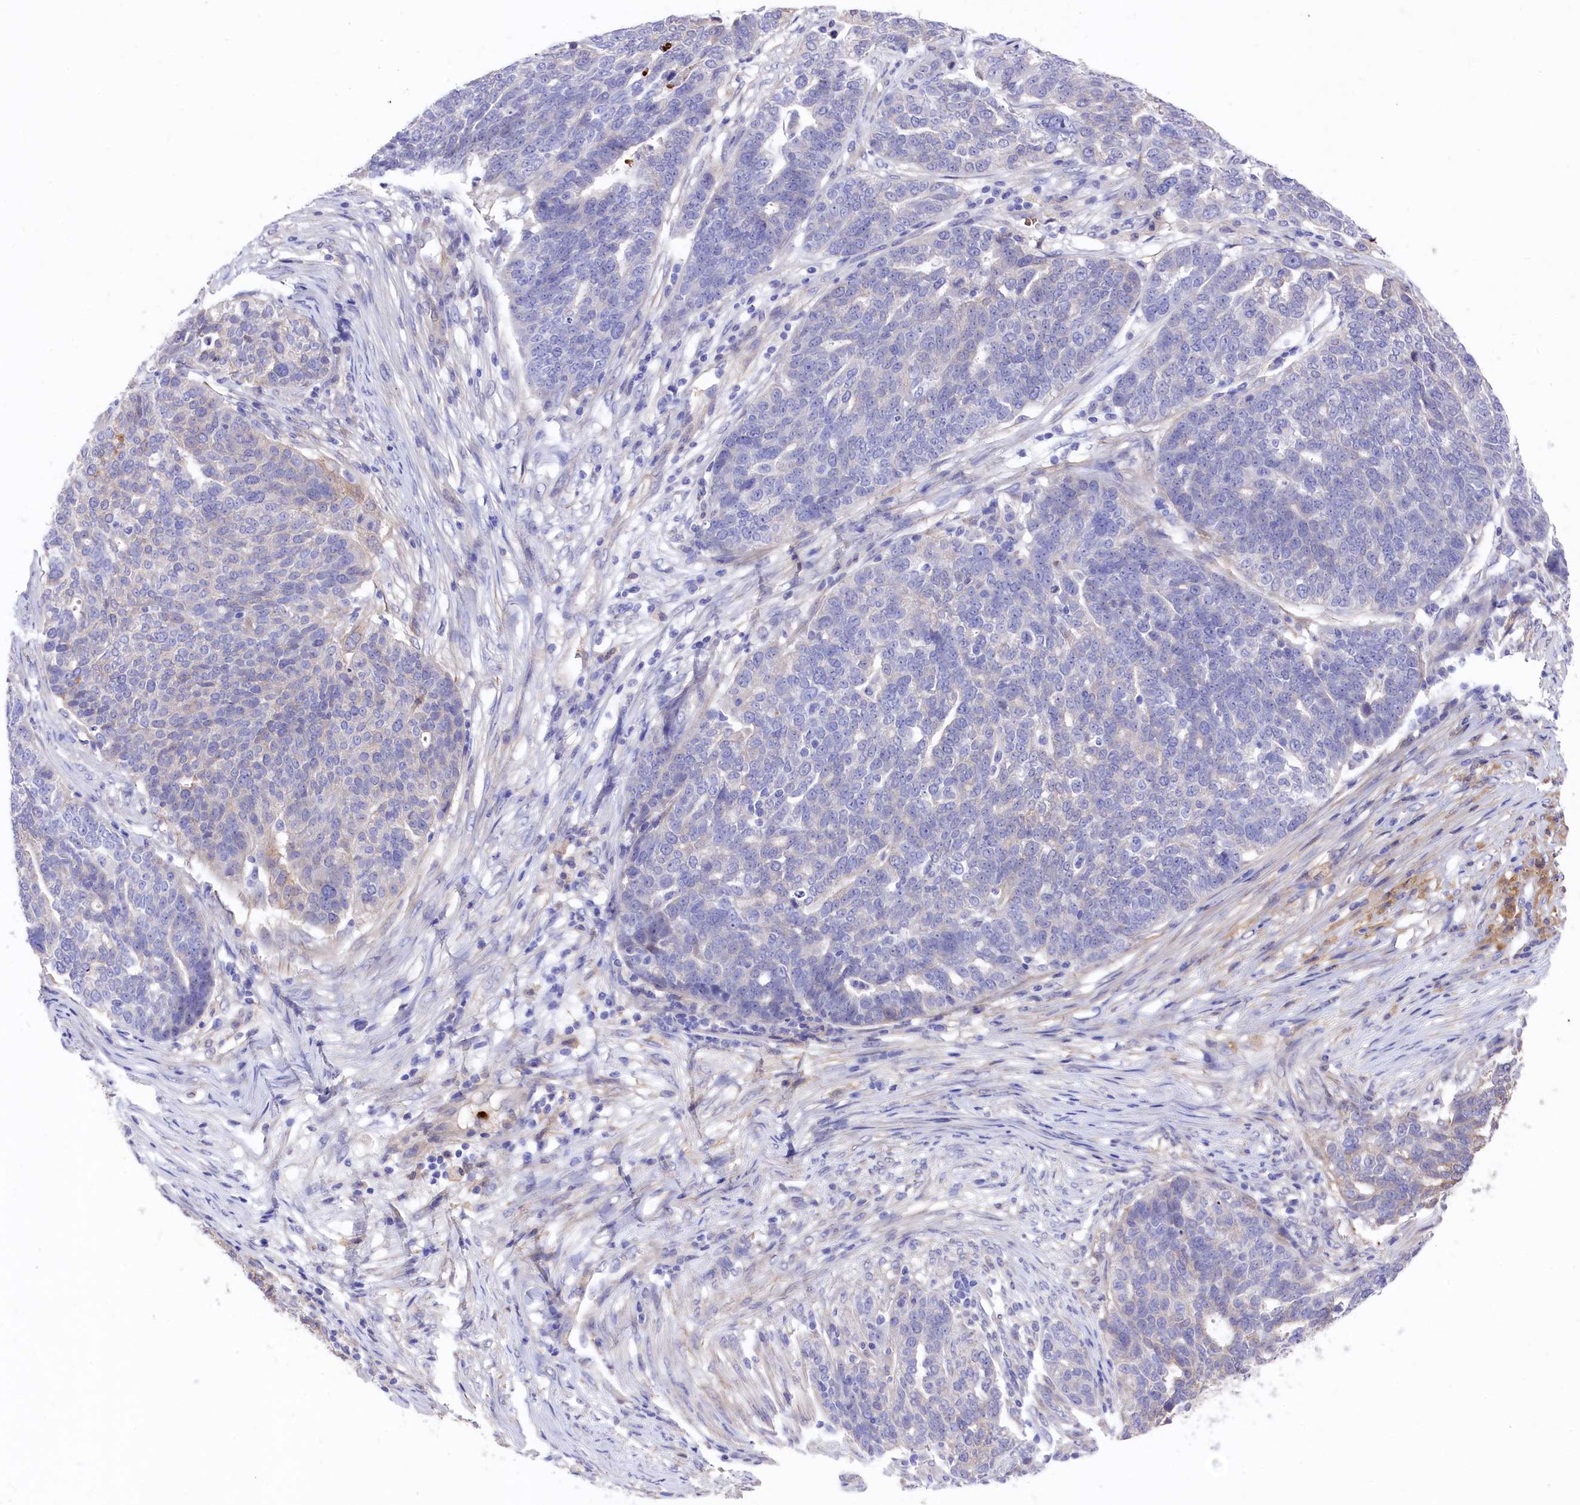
{"staining": {"intensity": "weak", "quantity": "<25%", "location": "cytoplasmic/membranous"}, "tissue": "ovarian cancer", "cell_type": "Tumor cells", "image_type": "cancer", "snomed": [{"axis": "morphology", "description": "Cystadenocarcinoma, serous, NOS"}, {"axis": "topography", "description": "Ovary"}], "caption": "The immunohistochemistry (IHC) photomicrograph has no significant staining in tumor cells of serous cystadenocarcinoma (ovarian) tissue. The staining was performed using DAB to visualize the protein expression in brown, while the nuclei were stained in blue with hematoxylin (Magnification: 20x).", "gene": "LHFPL4", "patient": {"sex": "female", "age": 59}}